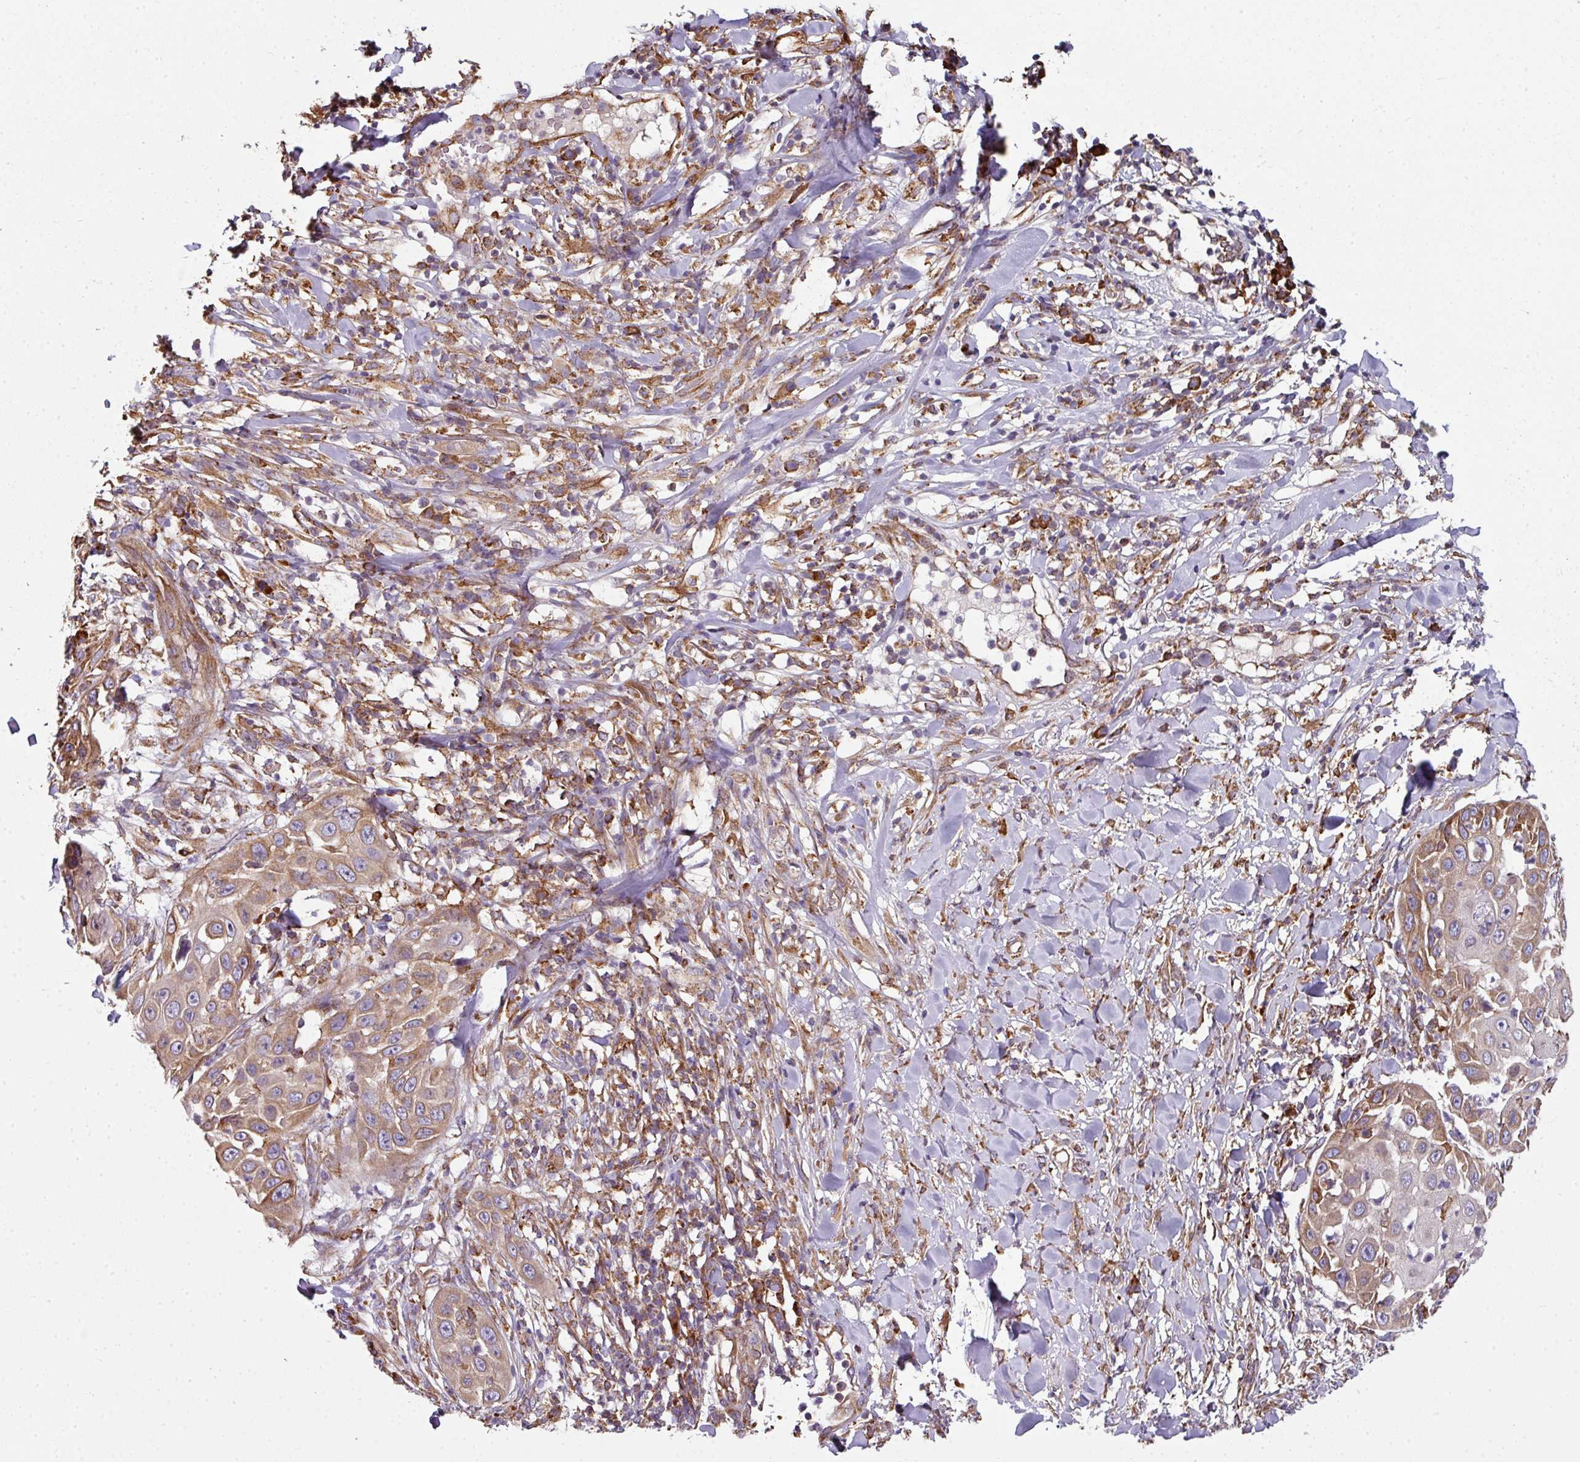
{"staining": {"intensity": "moderate", "quantity": ">75%", "location": "cytoplasmic/membranous"}, "tissue": "skin cancer", "cell_type": "Tumor cells", "image_type": "cancer", "snomed": [{"axis": "morphology", "description": "Squamous cell carcinoma, NOS"}, {"axis": "topography", "description": "Skin"}], "caption": "Brown immunohistochemical staining in human skin cancer (squamous cell carcinoma) shows moderate cytoplasmic/membranous staining in about >75% of tumor cells. The protein of interest is stained brown, and the nuclei are stained in blue (DAB (3,3'-diaminobenzidine) IHC with brightfield microscopy, high magnification).", "gene": "FAT4", "patient": {"sex": "female", "age": 44}}